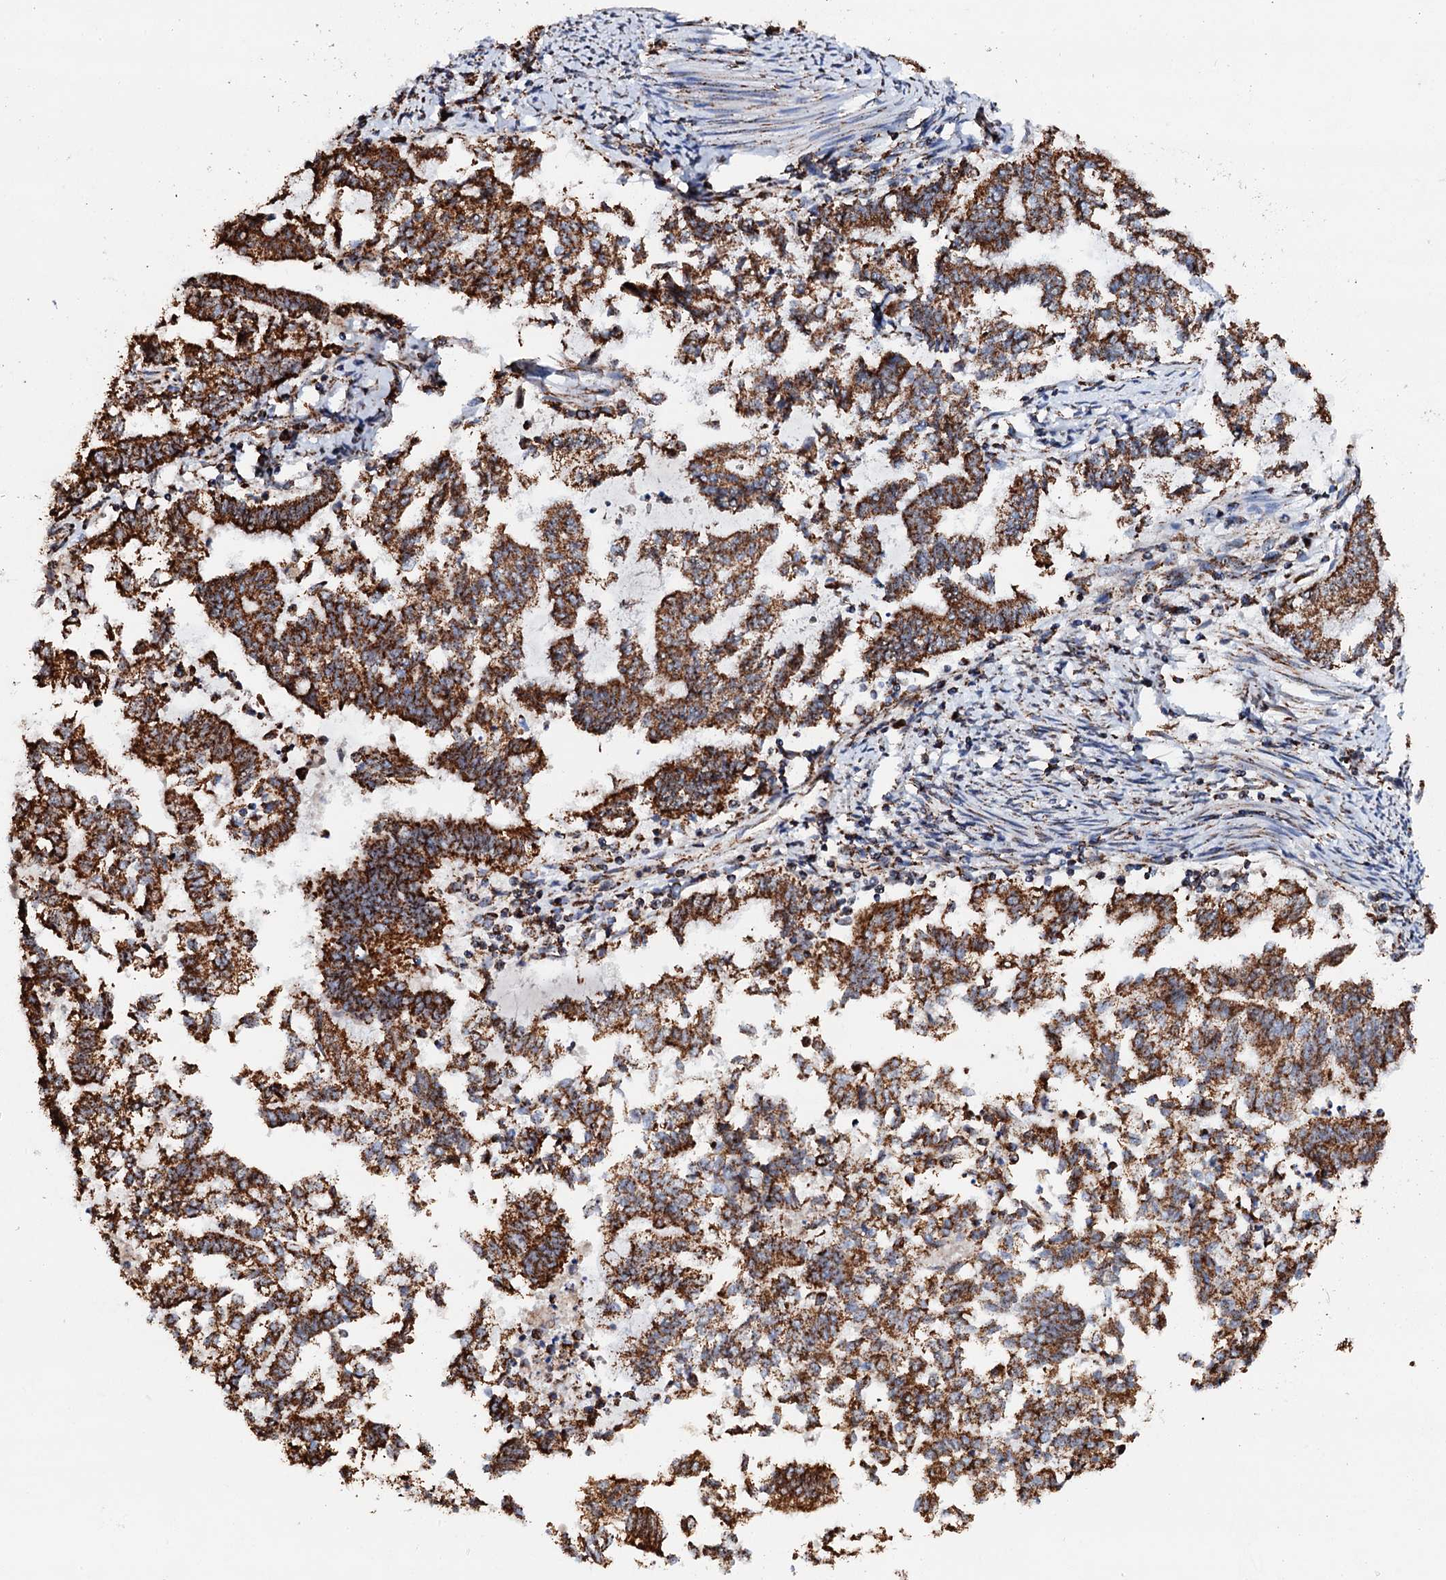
{"staining": {"intensity": "strong", "quantity": ">75%", "location": "cytoplasmic/membranous"}, "tissue": "endometrial cancer", "cell_type": "Tumor cells", "image_type": "cancer", "snomed": [{"axis": "morphology", "description": "Adenocarcinoma, NOS"}, {"axis": "topography", "description": "Endometrium"}], "caption": "Protein analysis of endometrial cancer tissue shows strong cytoplasmic/membranous staining in approximately >75% of tumor cells. The staining is performed using DAB brown chromogen to label protein expression. The nuclei are counter-stained blue using hematoxylin.", "gene": "SECISBP2L", "patient": {"sex": "female", "age": 79}}